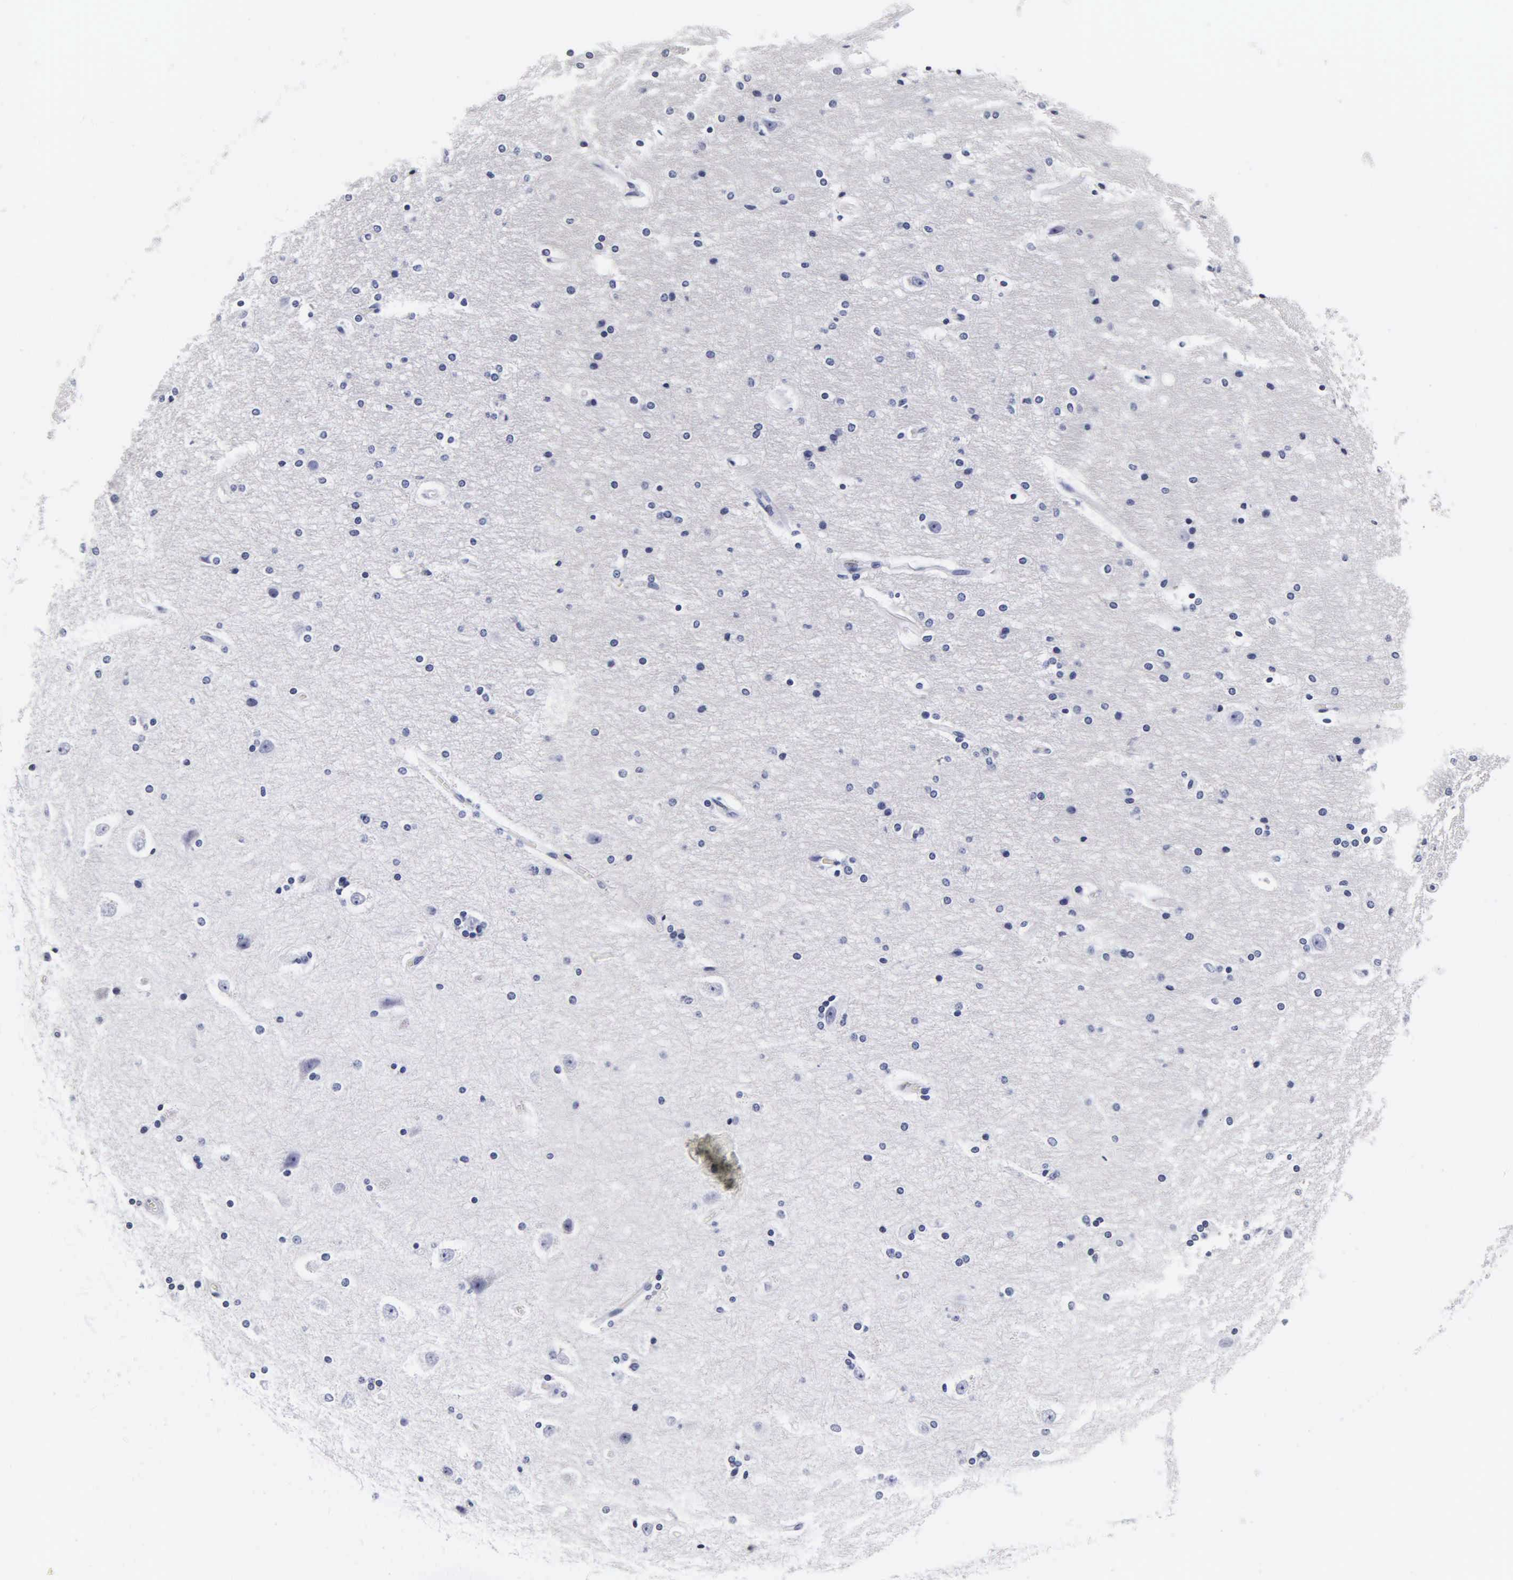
{"staining": {"intensity": "negative", "quantity": "none", "location": "none"}, "tissue": "hippocampus", "cell_type": "Glial cells", "image_type": "normal", "snomed": [{"axis": "morphology", "description": "Normal tissue, NOS"}, {"axis": "topography", "description": "Hippocampus"}], "caption": "IHC of unremarkable human hippocampus reveals no positivity in glial cells.", "gene": "KRT18", "patient": {"sex": "female", "age": 19}}